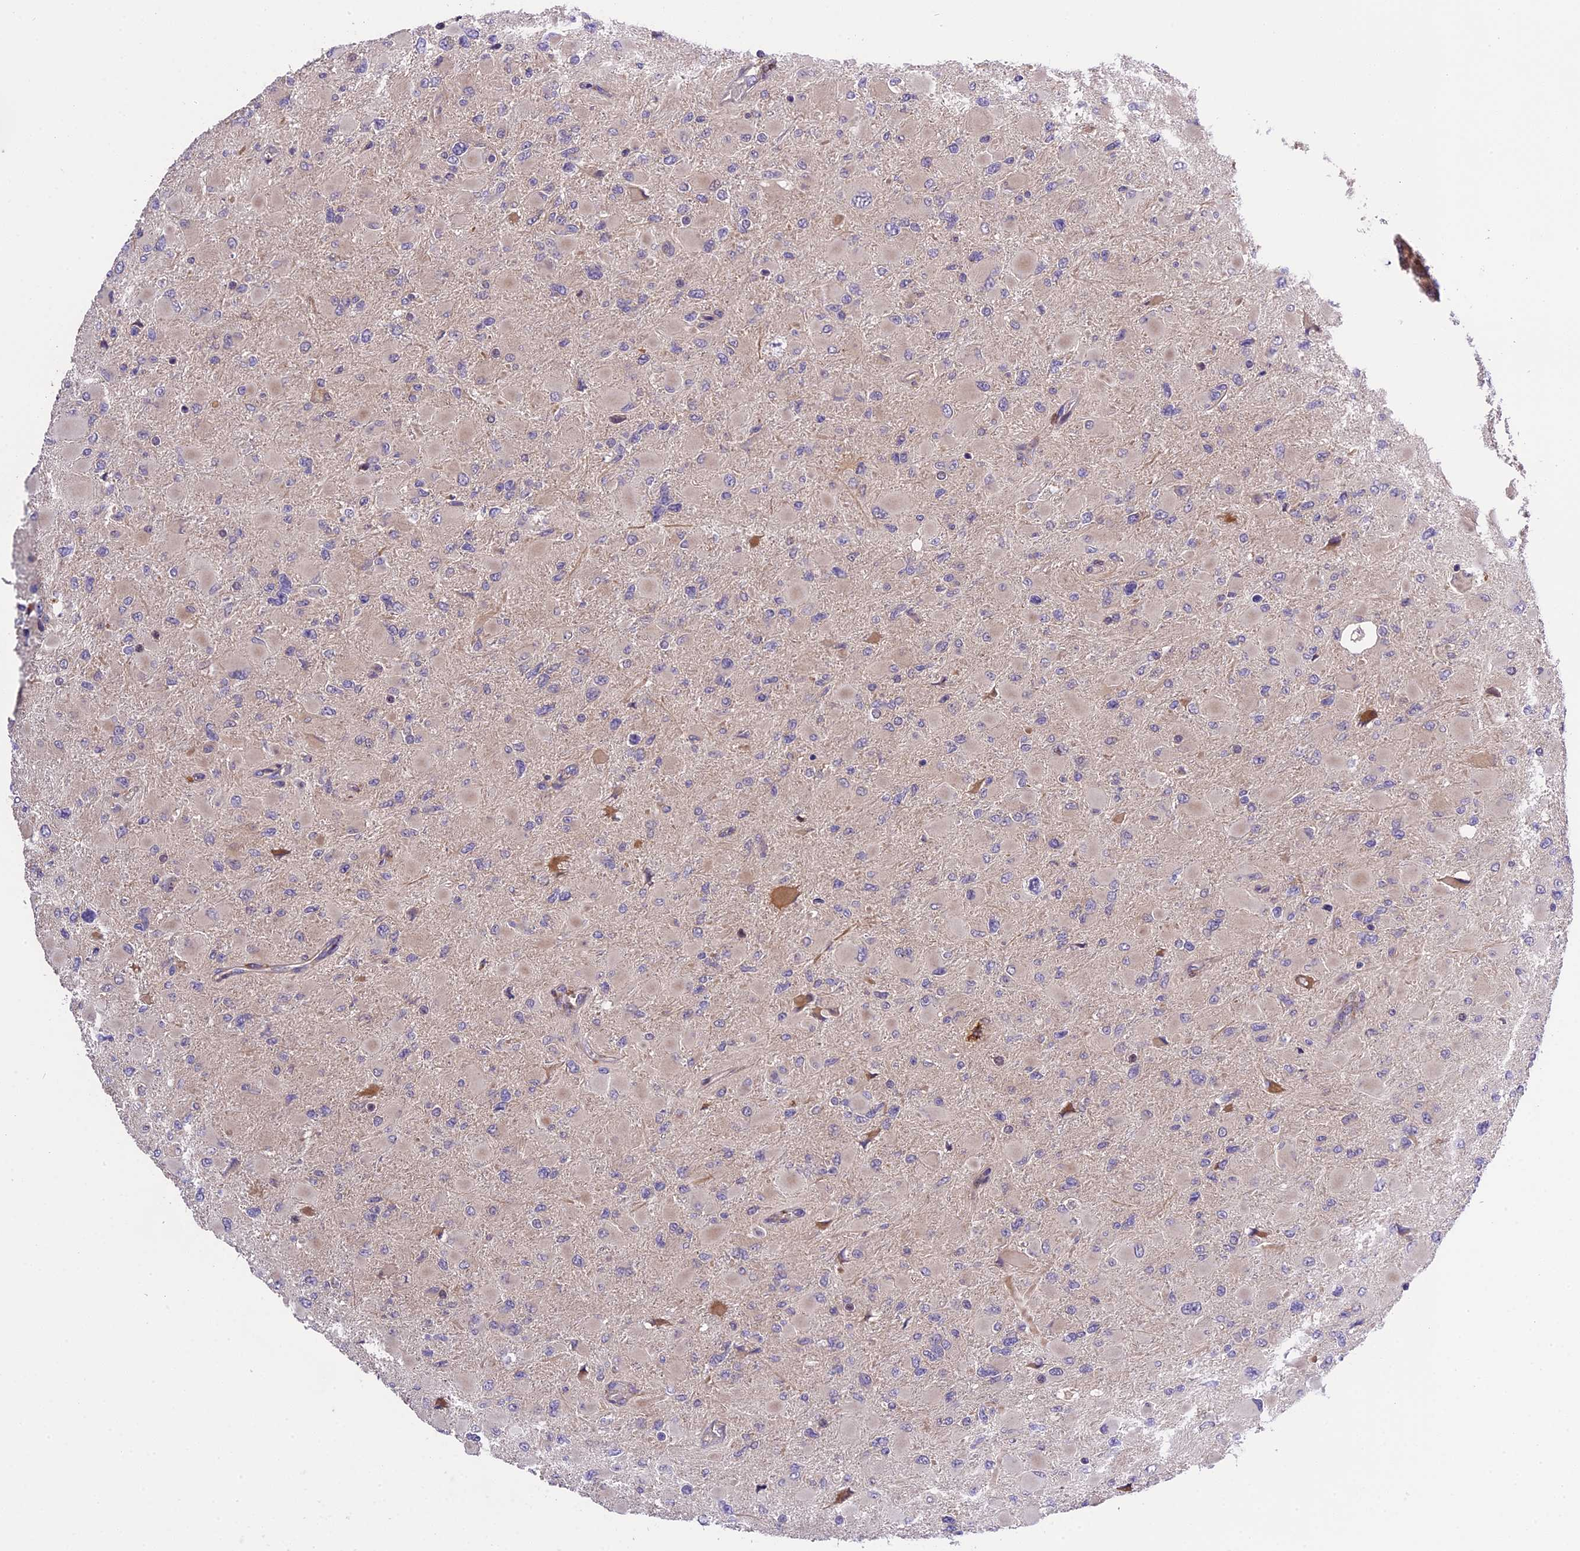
{"staining": {"intensity": "negative", "quantity": "none", "location": "none"}, "tissue": "glioma", "cell_type": "Tumor cells", "image_type": "cancer", "snomed": [{"axis": "morphology", "description": "Glioma, malignant, High grade"}, {"axis": "topography", "description": "Cerebral cortex"}], "caption": "High magnification brightfield microscopy of malignant glioma (high-grade) stained with DAB (brown) and counterstained with hematoxylin (blue): tumor cells show no significant expression.", "gene": "ABCC10", "patient": {"sex": "female", "age": 36}}